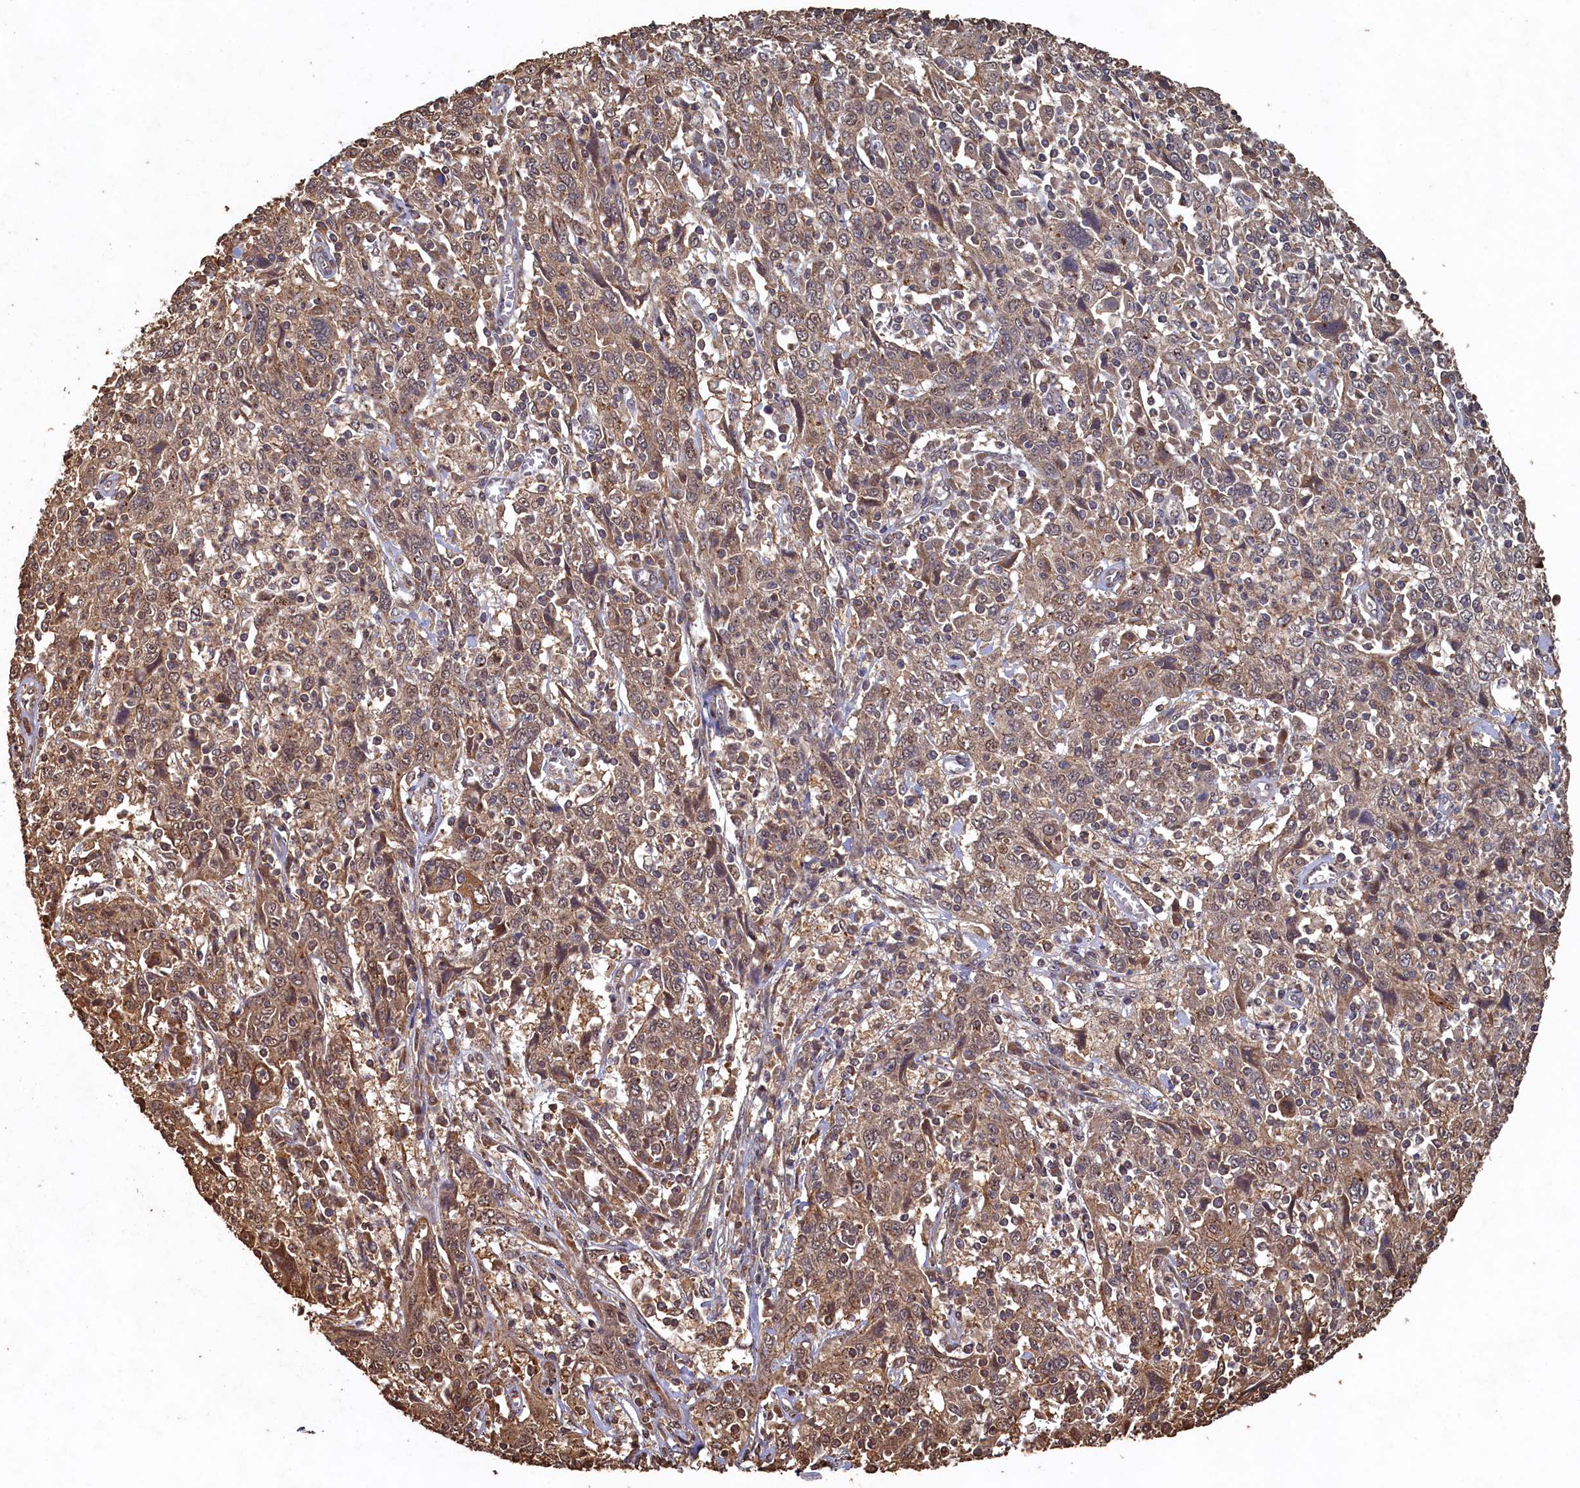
{"staining": {"intensity": "moderate", "quantity": "25%-75%", "location": "cytoplasmic/membranous"}, "tissue": "cervical cancer", "cell_type": "Tumor cells", "image_type": "cancer", "snomed": [{"axis": "morphology", "description": "Squamous cell carcinoma, NOS"}, {"axis": "topography", "description": "Cervix"}], "caption": "Protein staining by immunohistochemistry displays moderate cytoplasmic/membranous expression in about 25%-75% of tumor cells in cervical cancer.", "gene": "PIGN", "patient": {"sex": "female", "age": 46}}